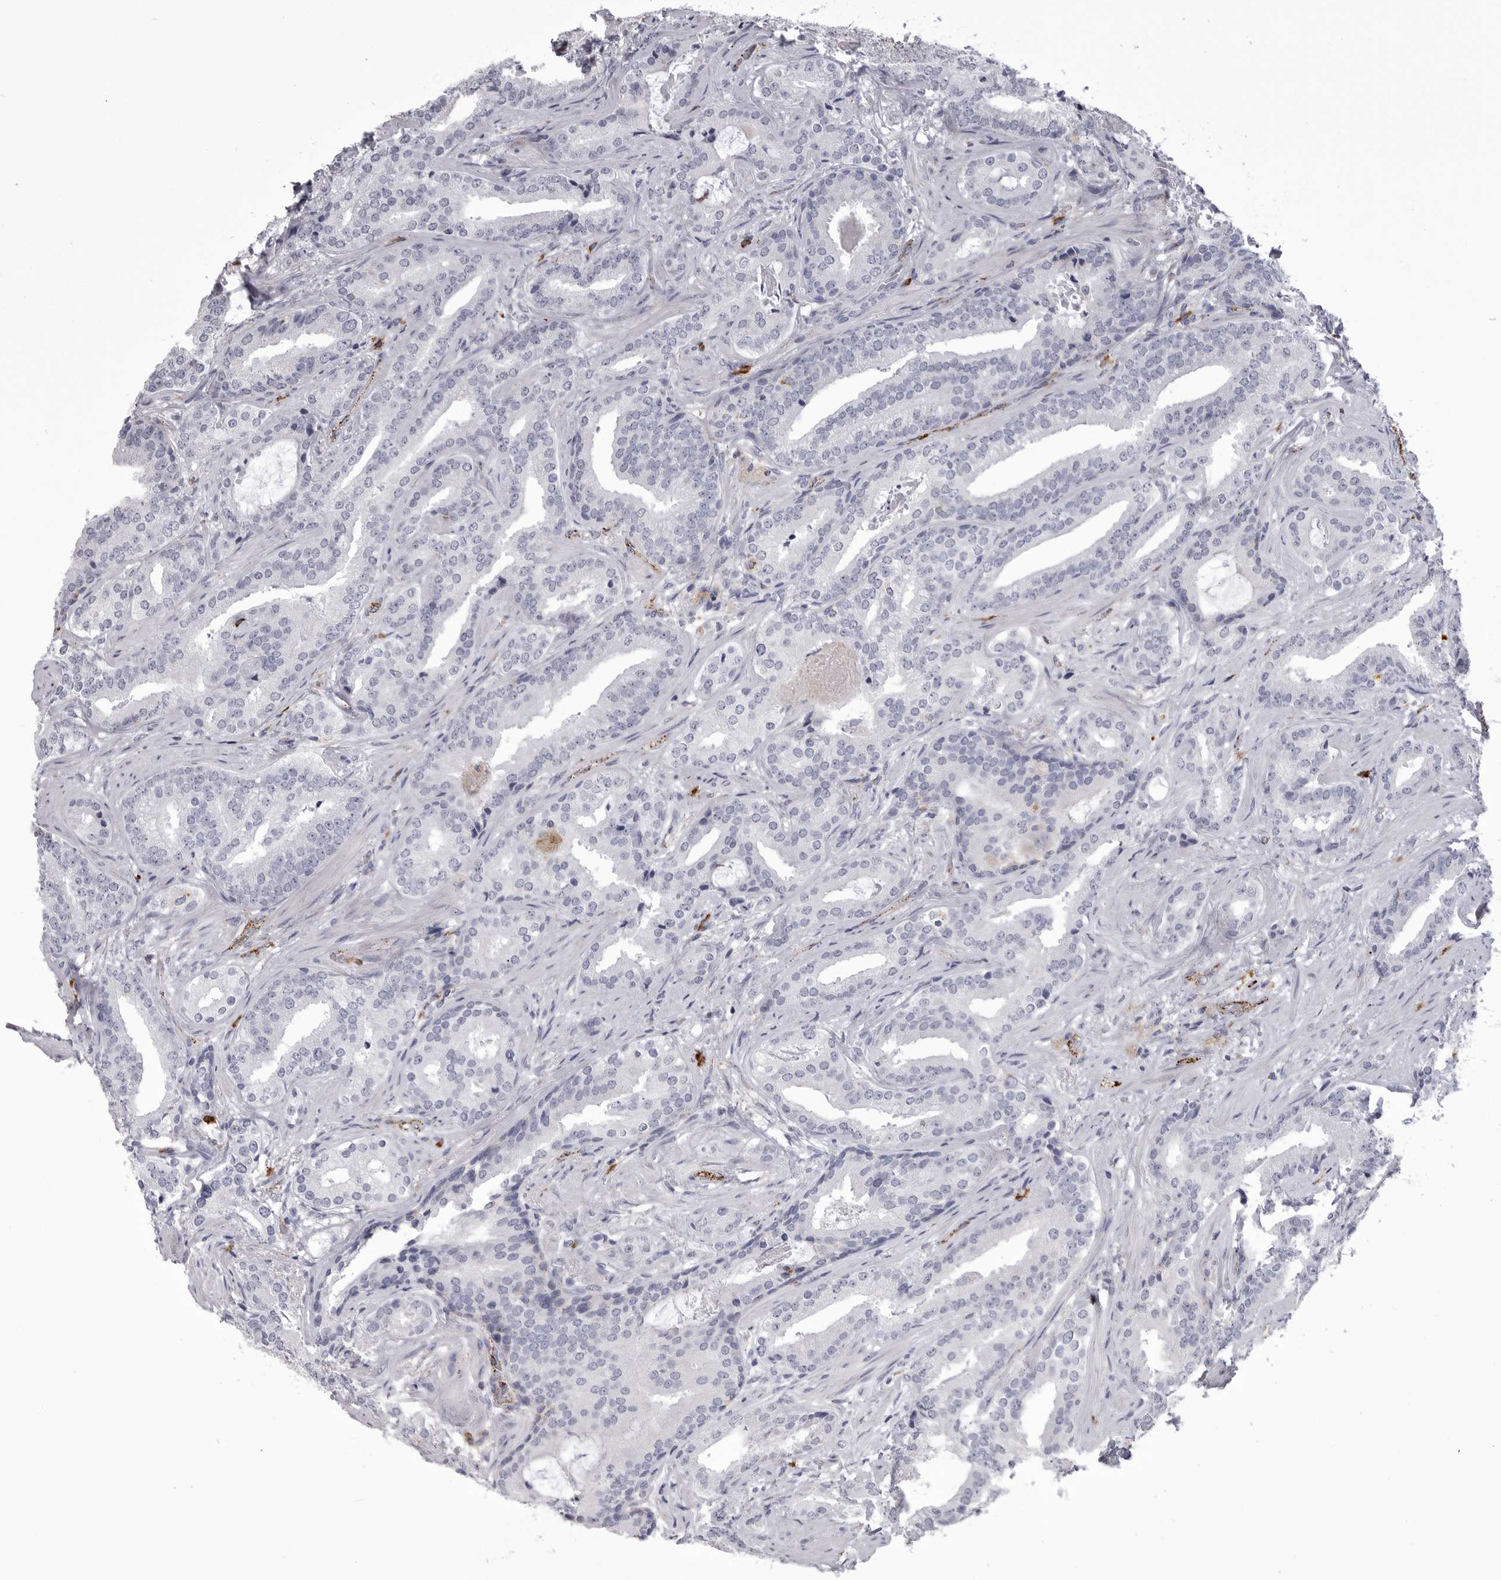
{"staining": {"intensity": "negative", "quantity": "none", "location": "none"}, "tissue": "prostate cancer", "cell_type": "Tumor cells", "image_type": "cancer", "snomed": [{"axis": "morphology", "description": "Adenocarcinoma, Low grade"}, {"axis": "topography", "description": "Prostate"}], "caption": "High power microscopy photomicrograph of an immunohistochemistry histopathology image of adenocarcinoma (low-grade) (prostate), revealing no significant positivity in tumor cells.", "gene": "PSPN", "patient": {"sex": "male", "age": 67}}